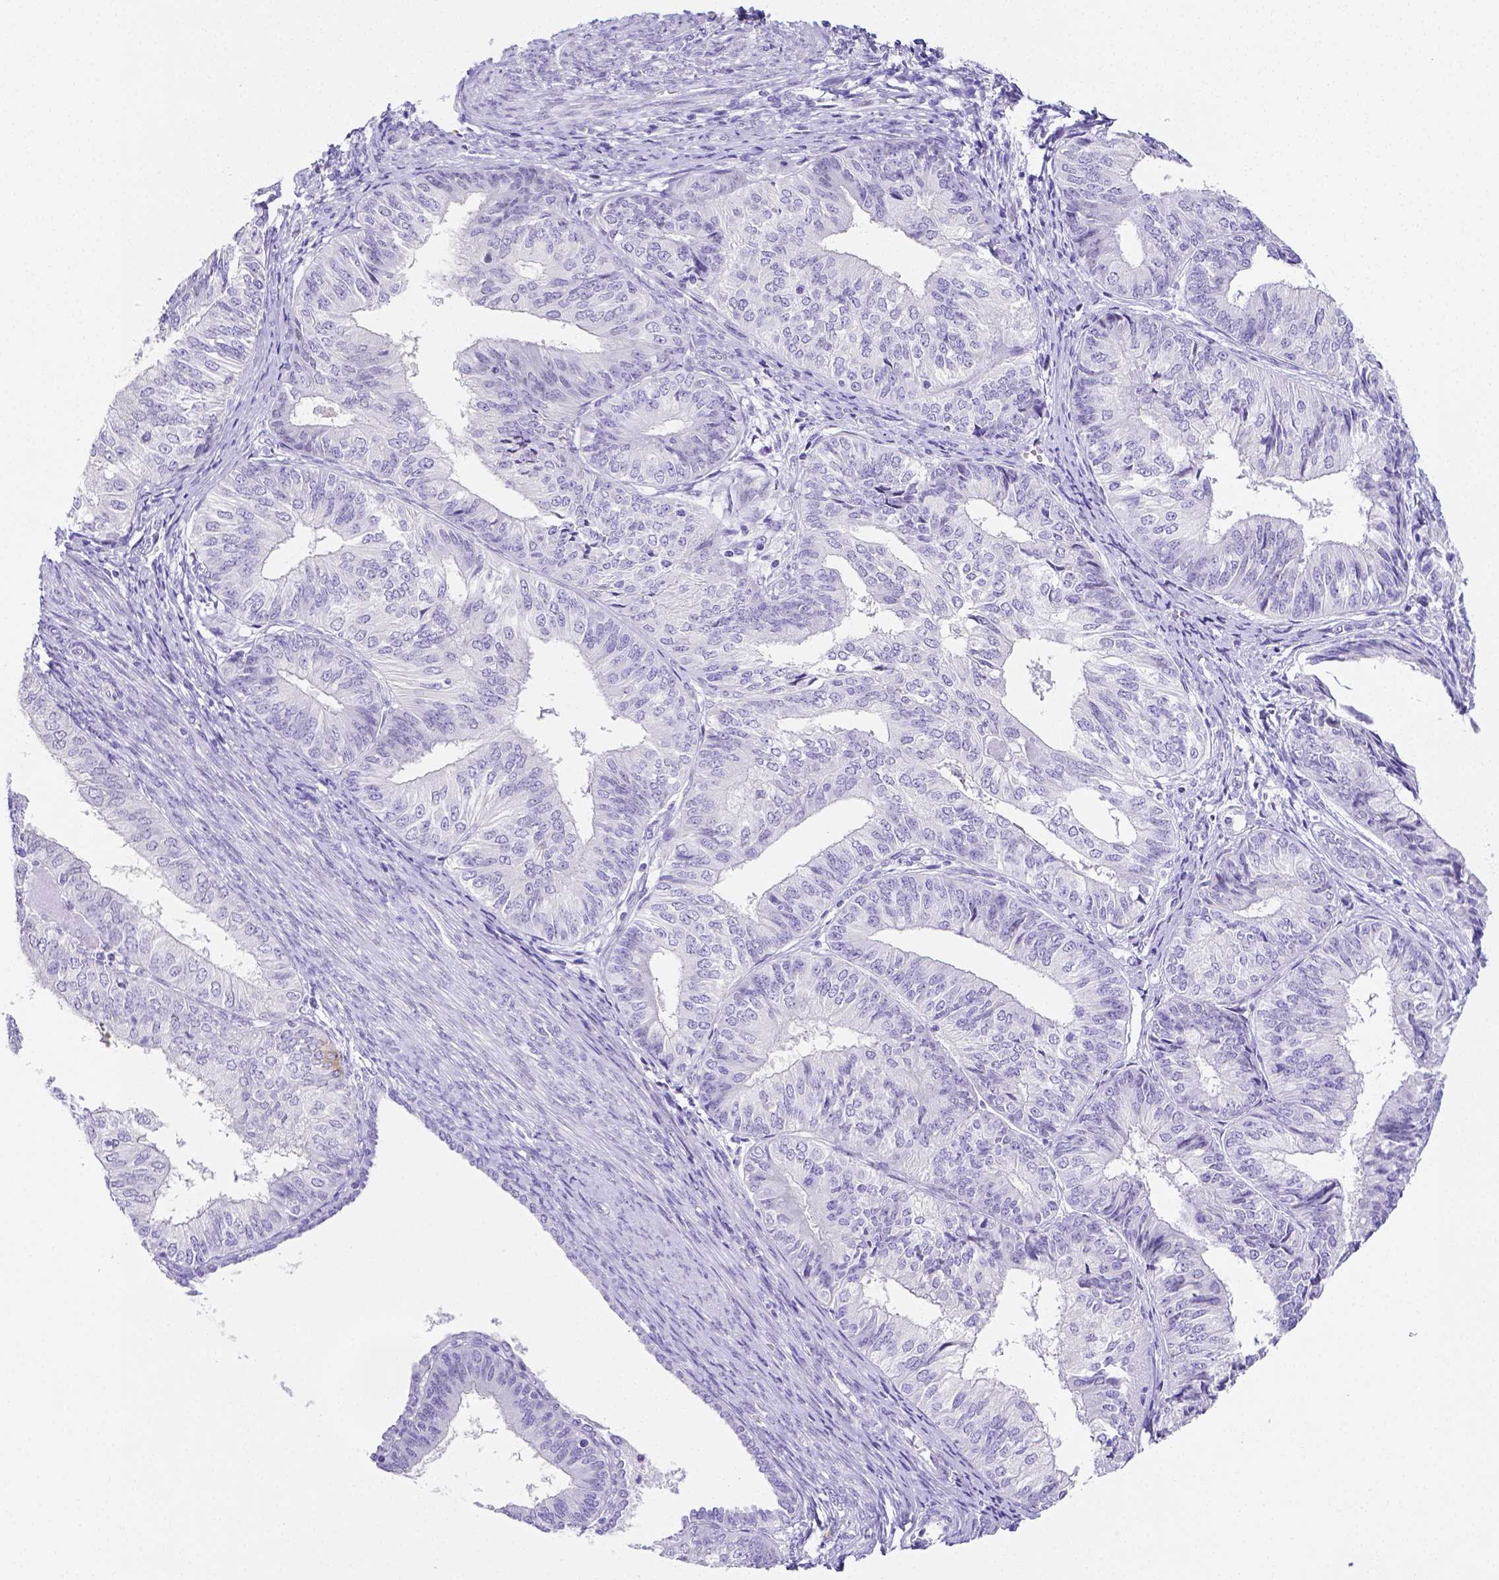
{"staining": {"intensity": "negative", "quantity": "none", "location": "none"}, "tissue": "endometrial cancer", "cell_type": "Tumor cells", "image_type": "cancer", "snomed": [{"axis": "morphology", "description": "Adenocarcinoma, NOS"}, {"axis": "topography", "description": "Endometrium"}], "caption": "Image shows no protein staining in tumor cells of endometrial adenocarcinoma tissue.", "gene": "ARHGAP36", "patient": {"sex": "female", "age": 58}}